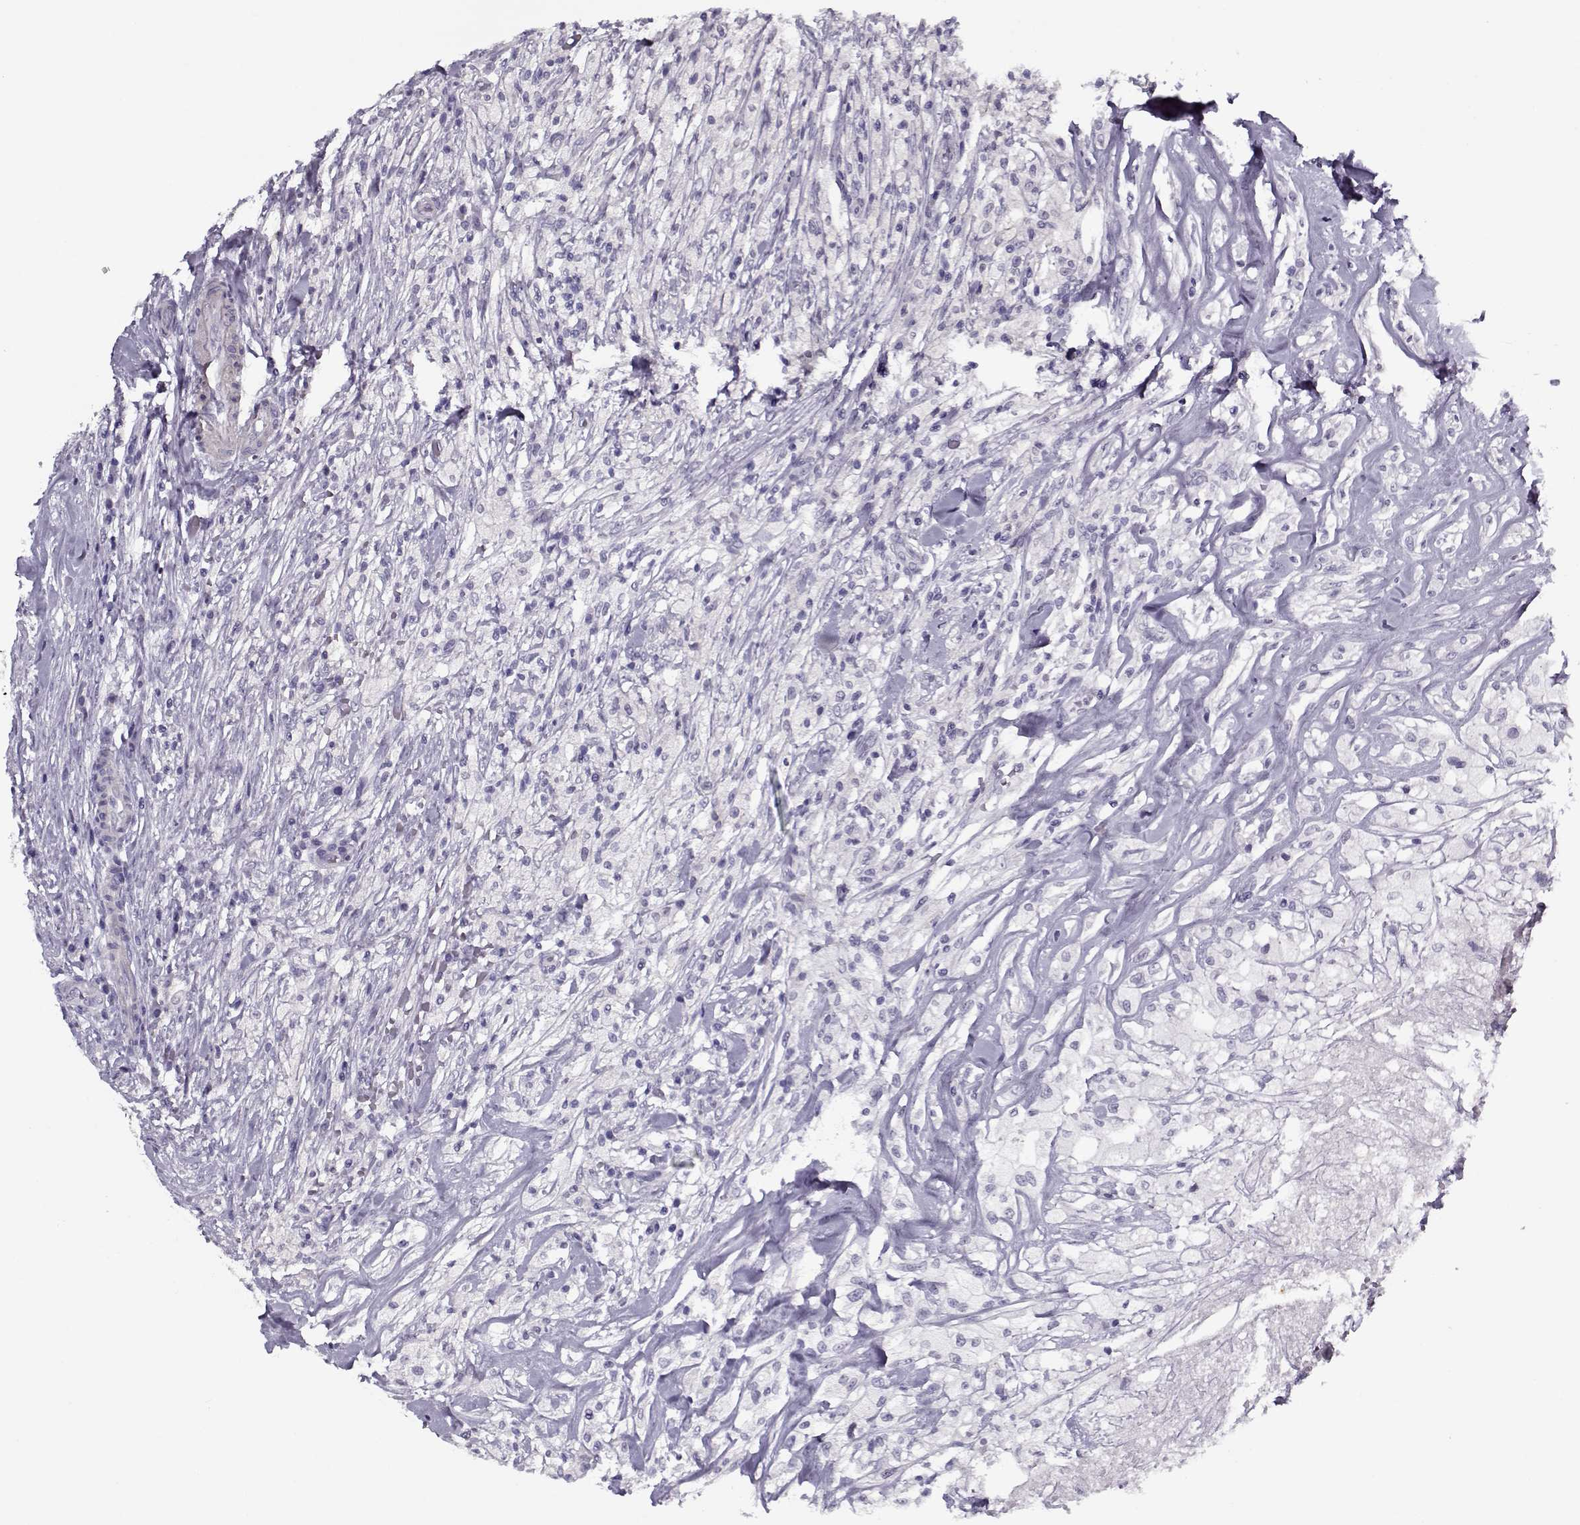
{"staining": {"intensity": "negative", "quantity": "none", "location": "none"}, "tissue": "testis cancer", "cell_type": "Tumor cells", "image_type": "cancer", "snomed": [{"axis": "morphology", "description": "Necrosis, NOS"}, {"axis": "morphology", "description": "Carcinoma, Embryonal, NOS"}, {"axis": "topography", "description": "Testis"}], "caption": "Protein analysis of embryonal carcinoma (testis) demonstrates no significant positivity in tumor cells.", "gene": "CIBAR1", "patient": {"sex": "male", "age": 19}}